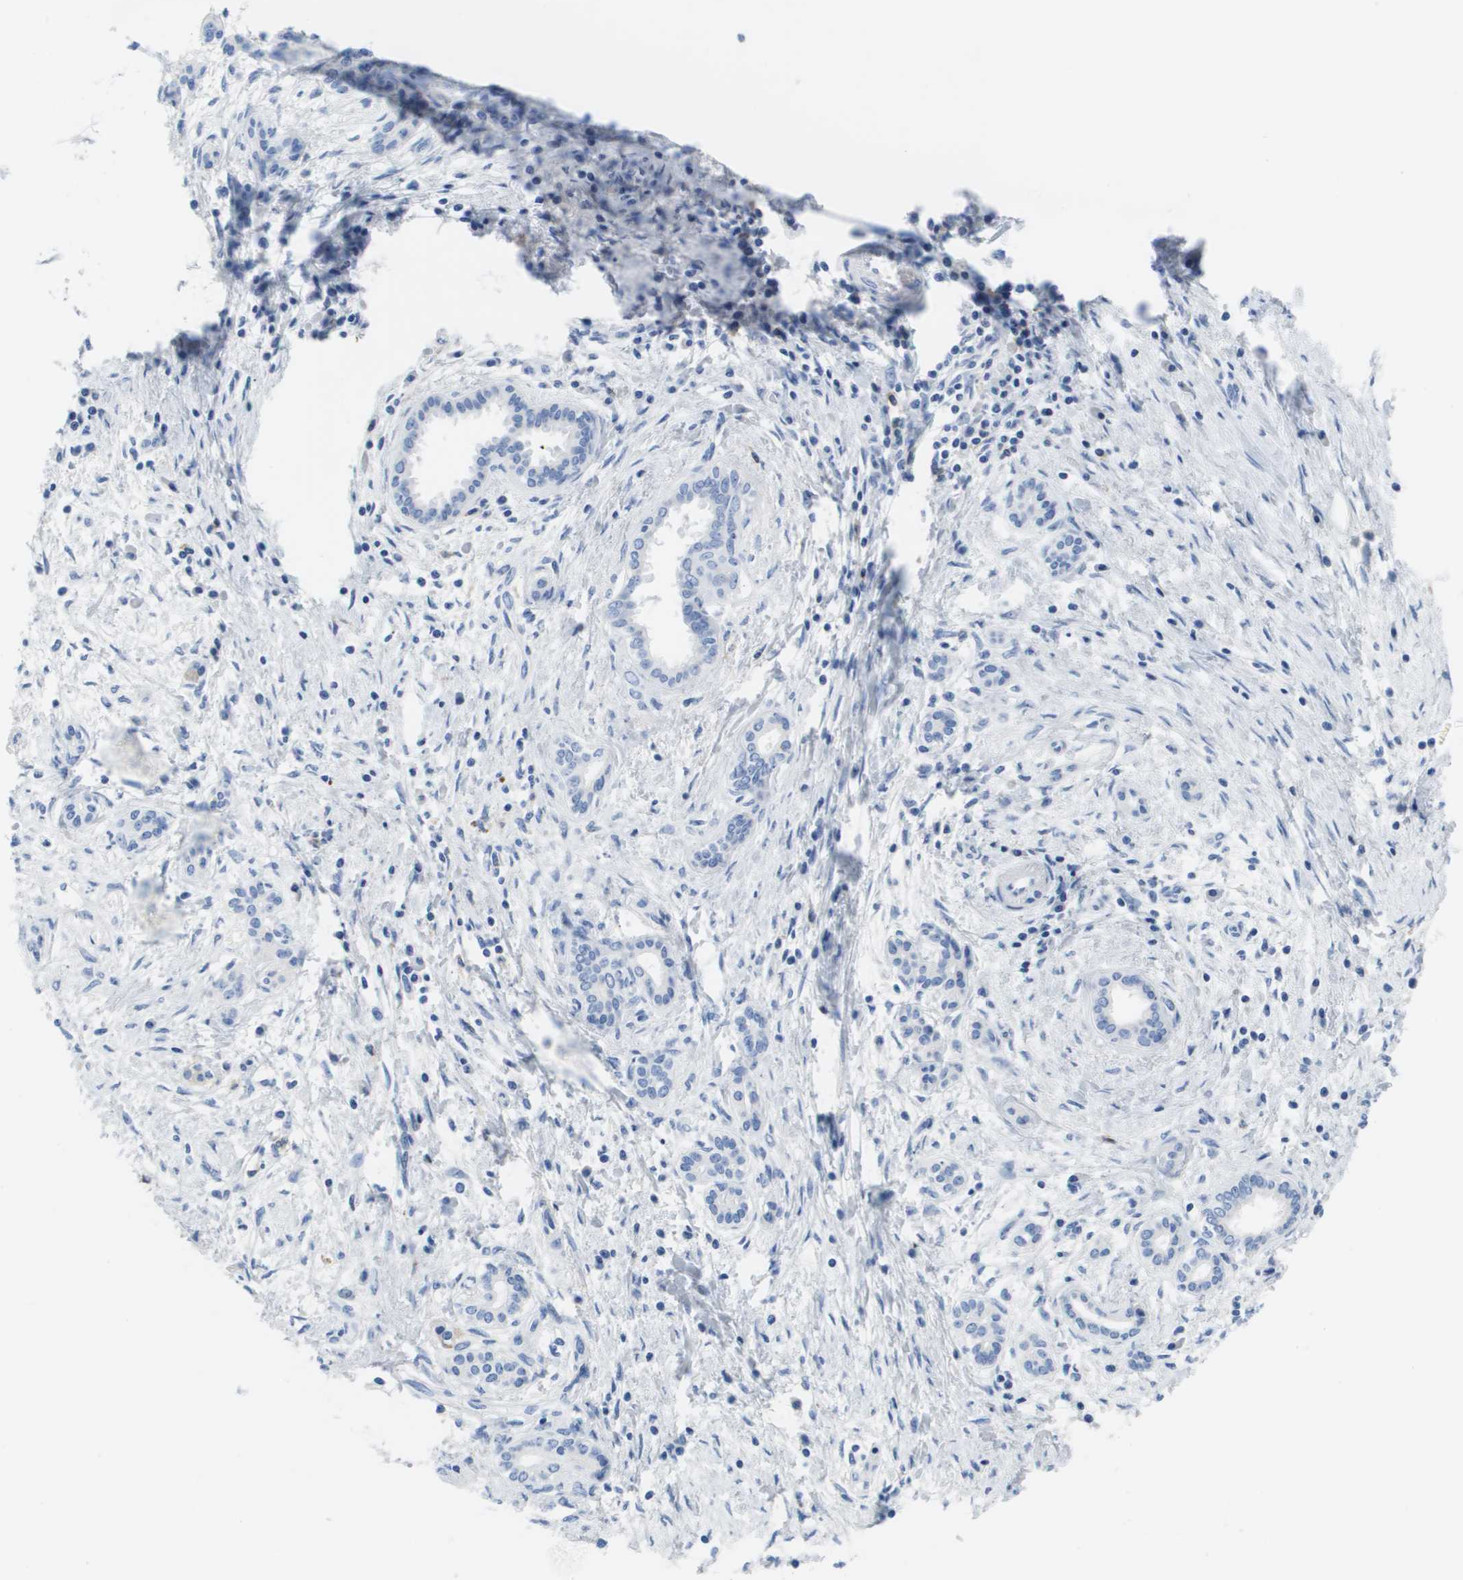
{"staining": {"intensity": "negative", "quantity": "none", "location": "none"}, "tissue": "pancreatic cancer", "cell_type": "Tumor cells", "image_type": "cancer", "snomed": [{"axis": "morphology", "description": "Adenocarcinoma, NOS"}, {"axis": "topography", "description": "Pancreas"}], "caption": "This is an immunohistochemistry histopathology image of pancreatic adenocarcinoma. There is no staining in tumor cells.", "gene": "MS4A1", "patient": {"sex": "female", "age": 70}}